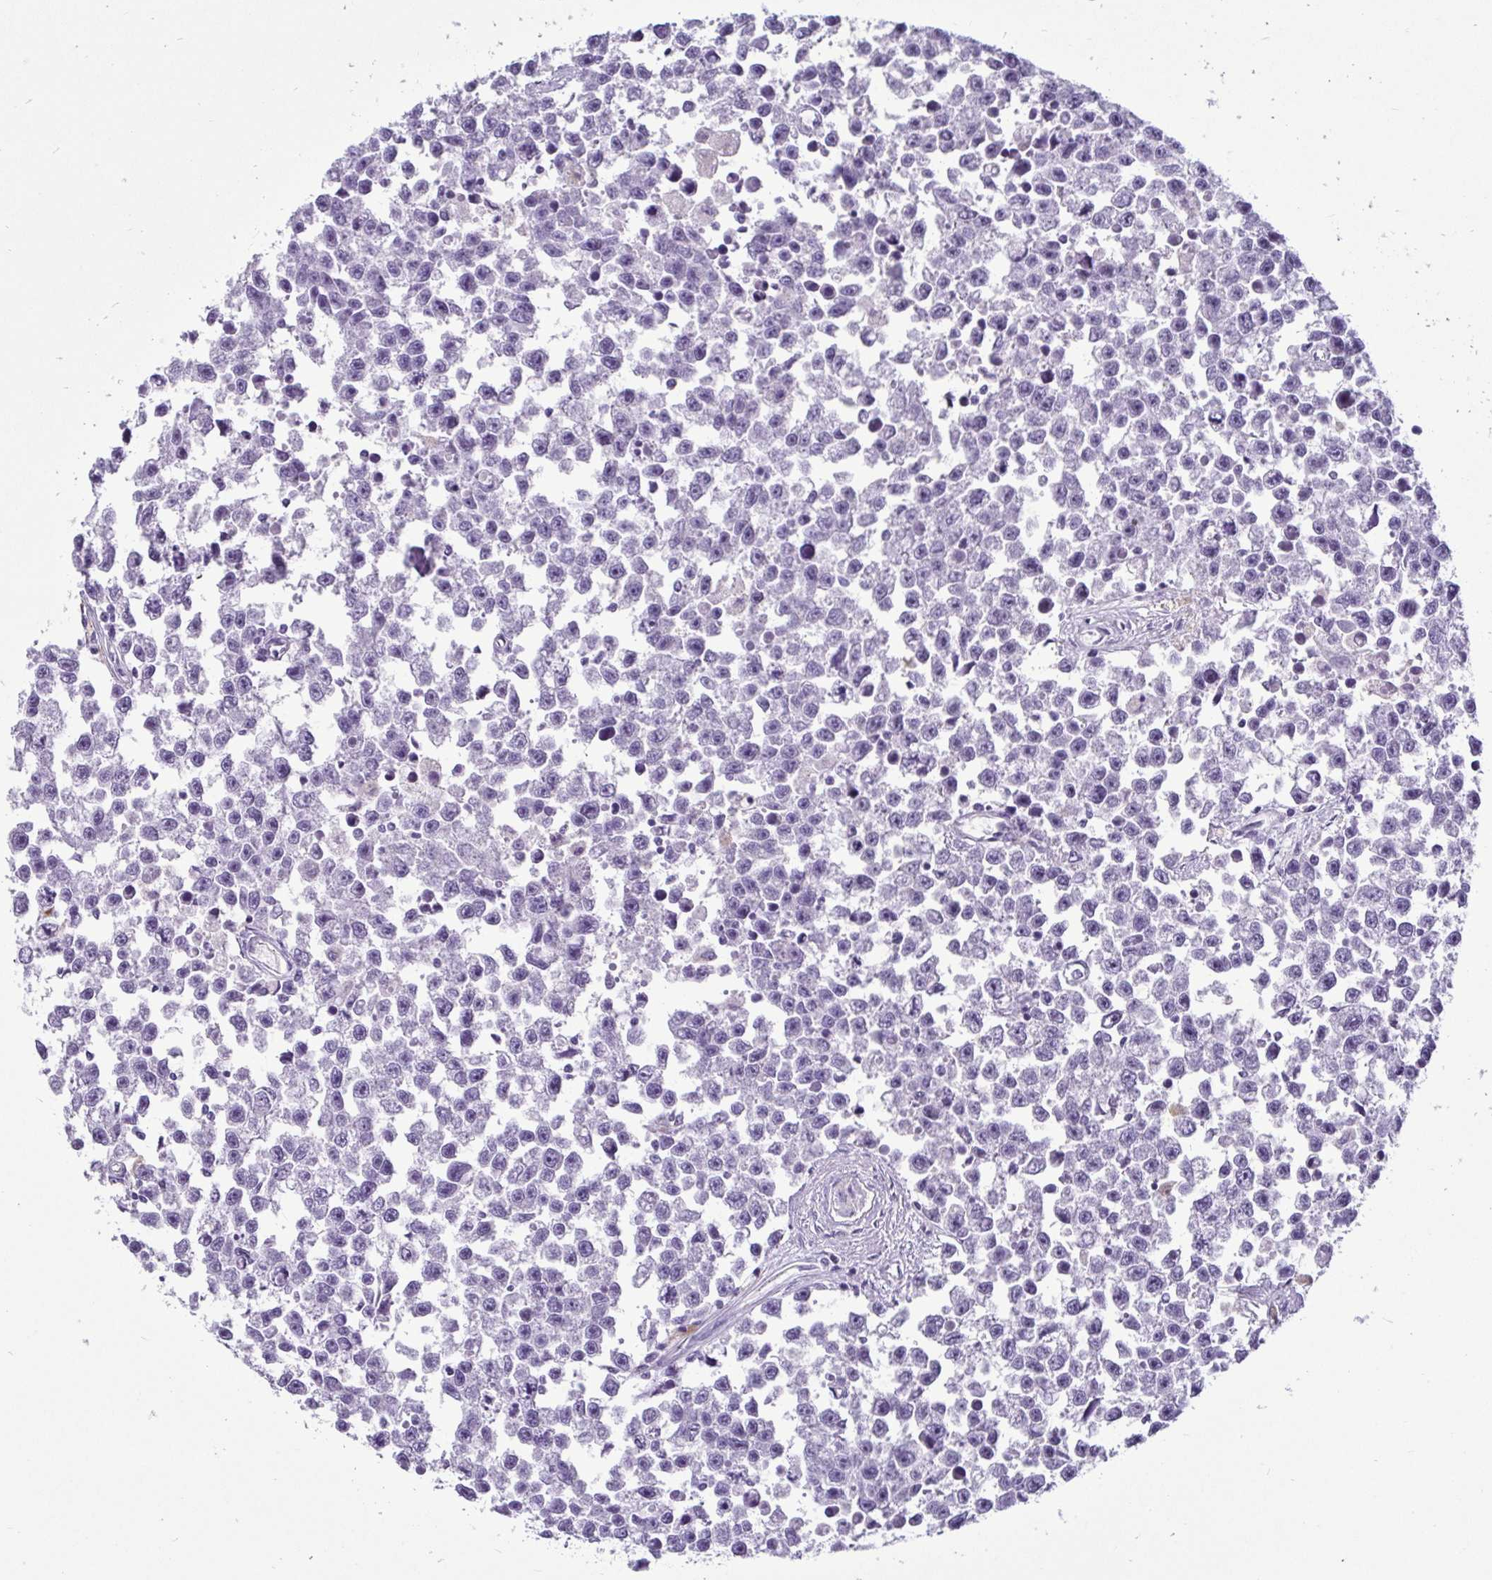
{"staining": {"intensity": "negative", "quantity": "none", "location": "none"}, "tissue": "testis cancer", "cell_type": "Tumor cells", "image_type": "cancer", "snomed": [{"axis": "morphology", "description": "Seminoma, NOS"}, {"axis": "topography", "description": "Testis"}], "caption": "This is a micrograph of immunohistochemistry (IHC) staining of testis cancer (seminoma), which shows no expression in tumor cells.", "gene": "CTSZ", "patient": {"sex": "male", "age": 26}}